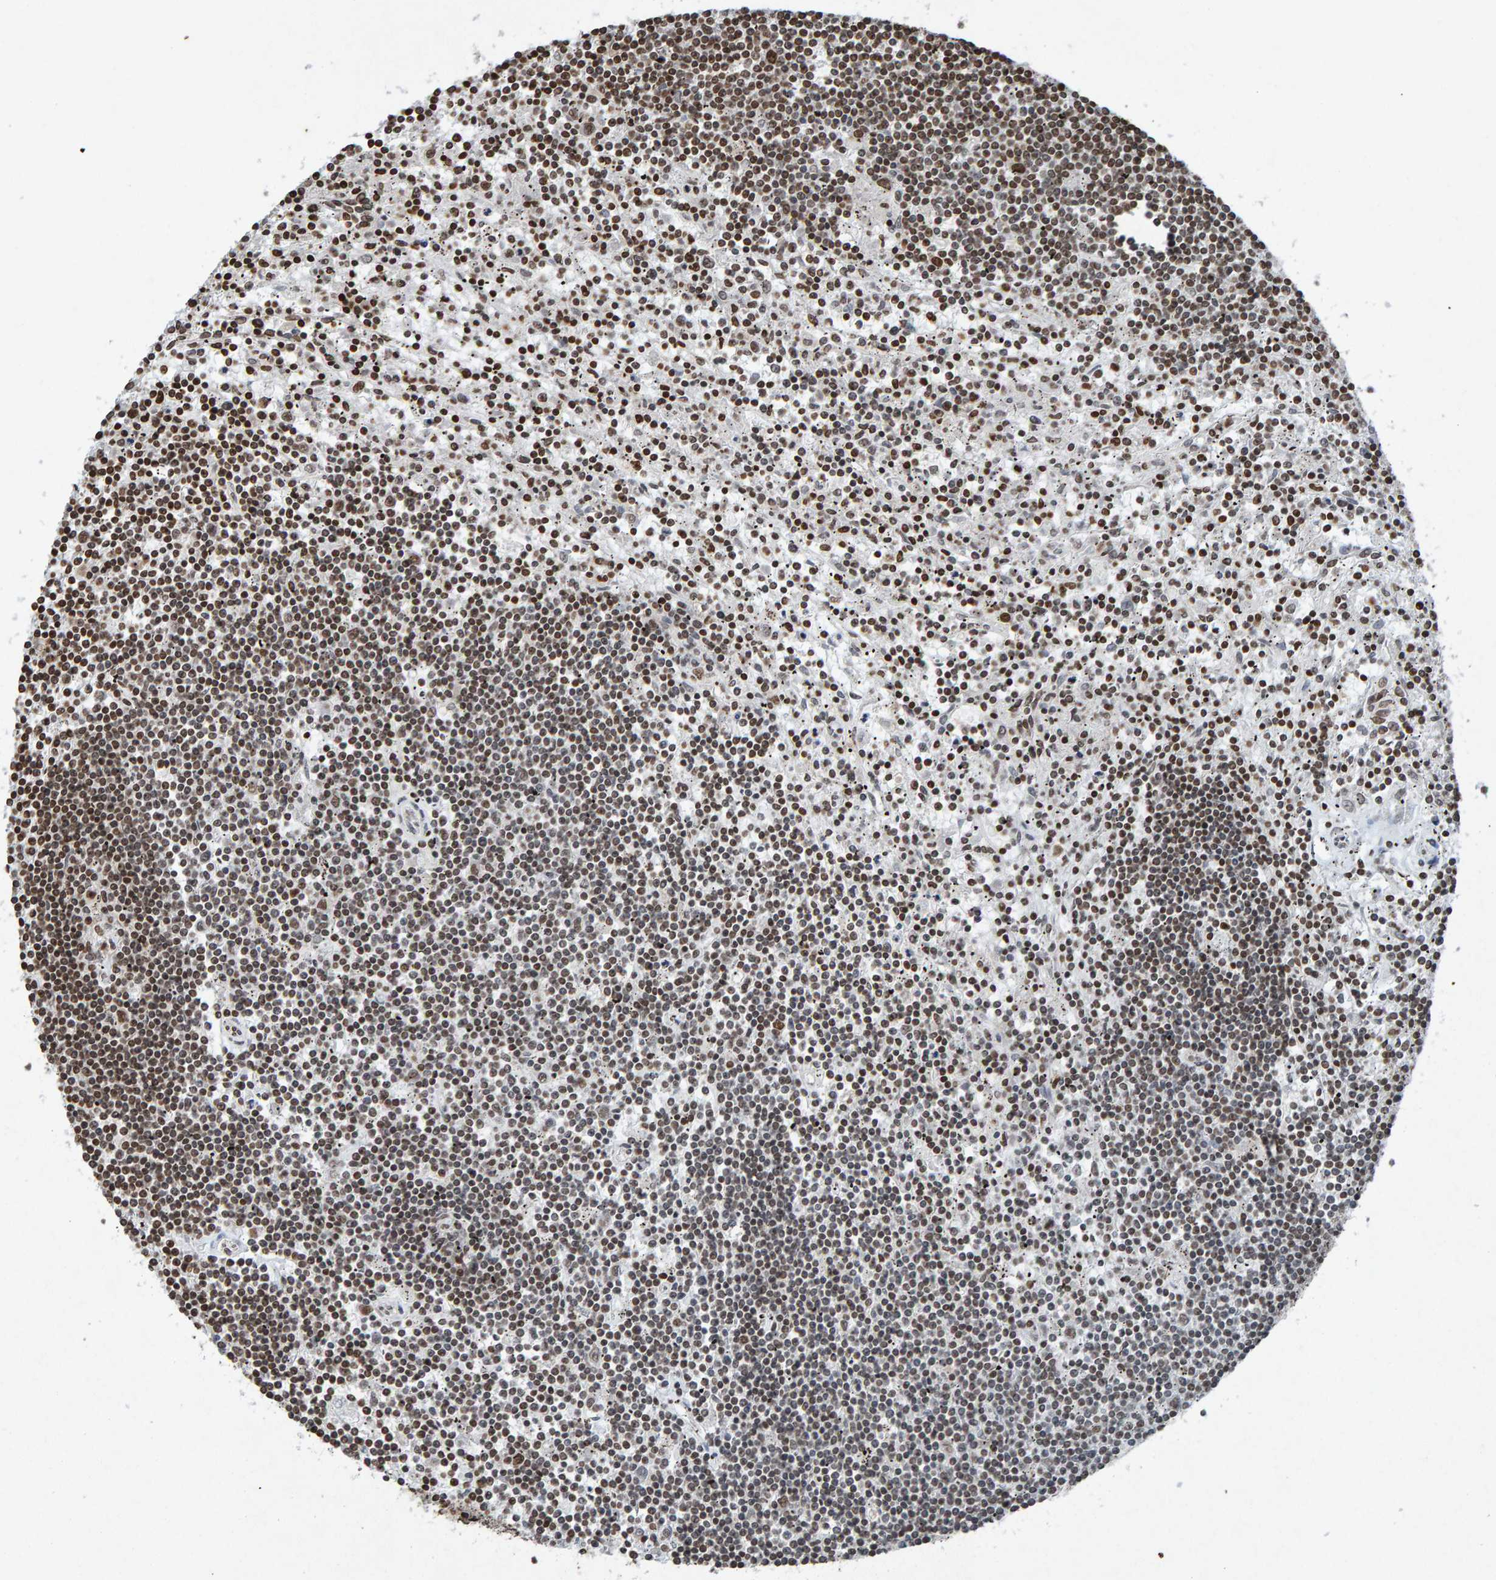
{"staining": {"intensity": "moderate", "quantity": "25%-75%", "location": "nuclear"}, "tissue": "lymphoma", "cell_type": "Tumor cells", "image_type": "cancer", "snomed": [{"axis": "morphology", "description": "Malignant lymphoma, non-Hodgkin's type, Low grade"}, {"axis": "topography", "description": "Spleen"}], "caption": "Tumor cells reveal moderate nuclear staining in approximately 25%-75% of cells in low-grade malignant lymphoma, non-Hodgkin's type.", "gene": "H2AZ1", "patient": {"sex": "male", "age": 76}}